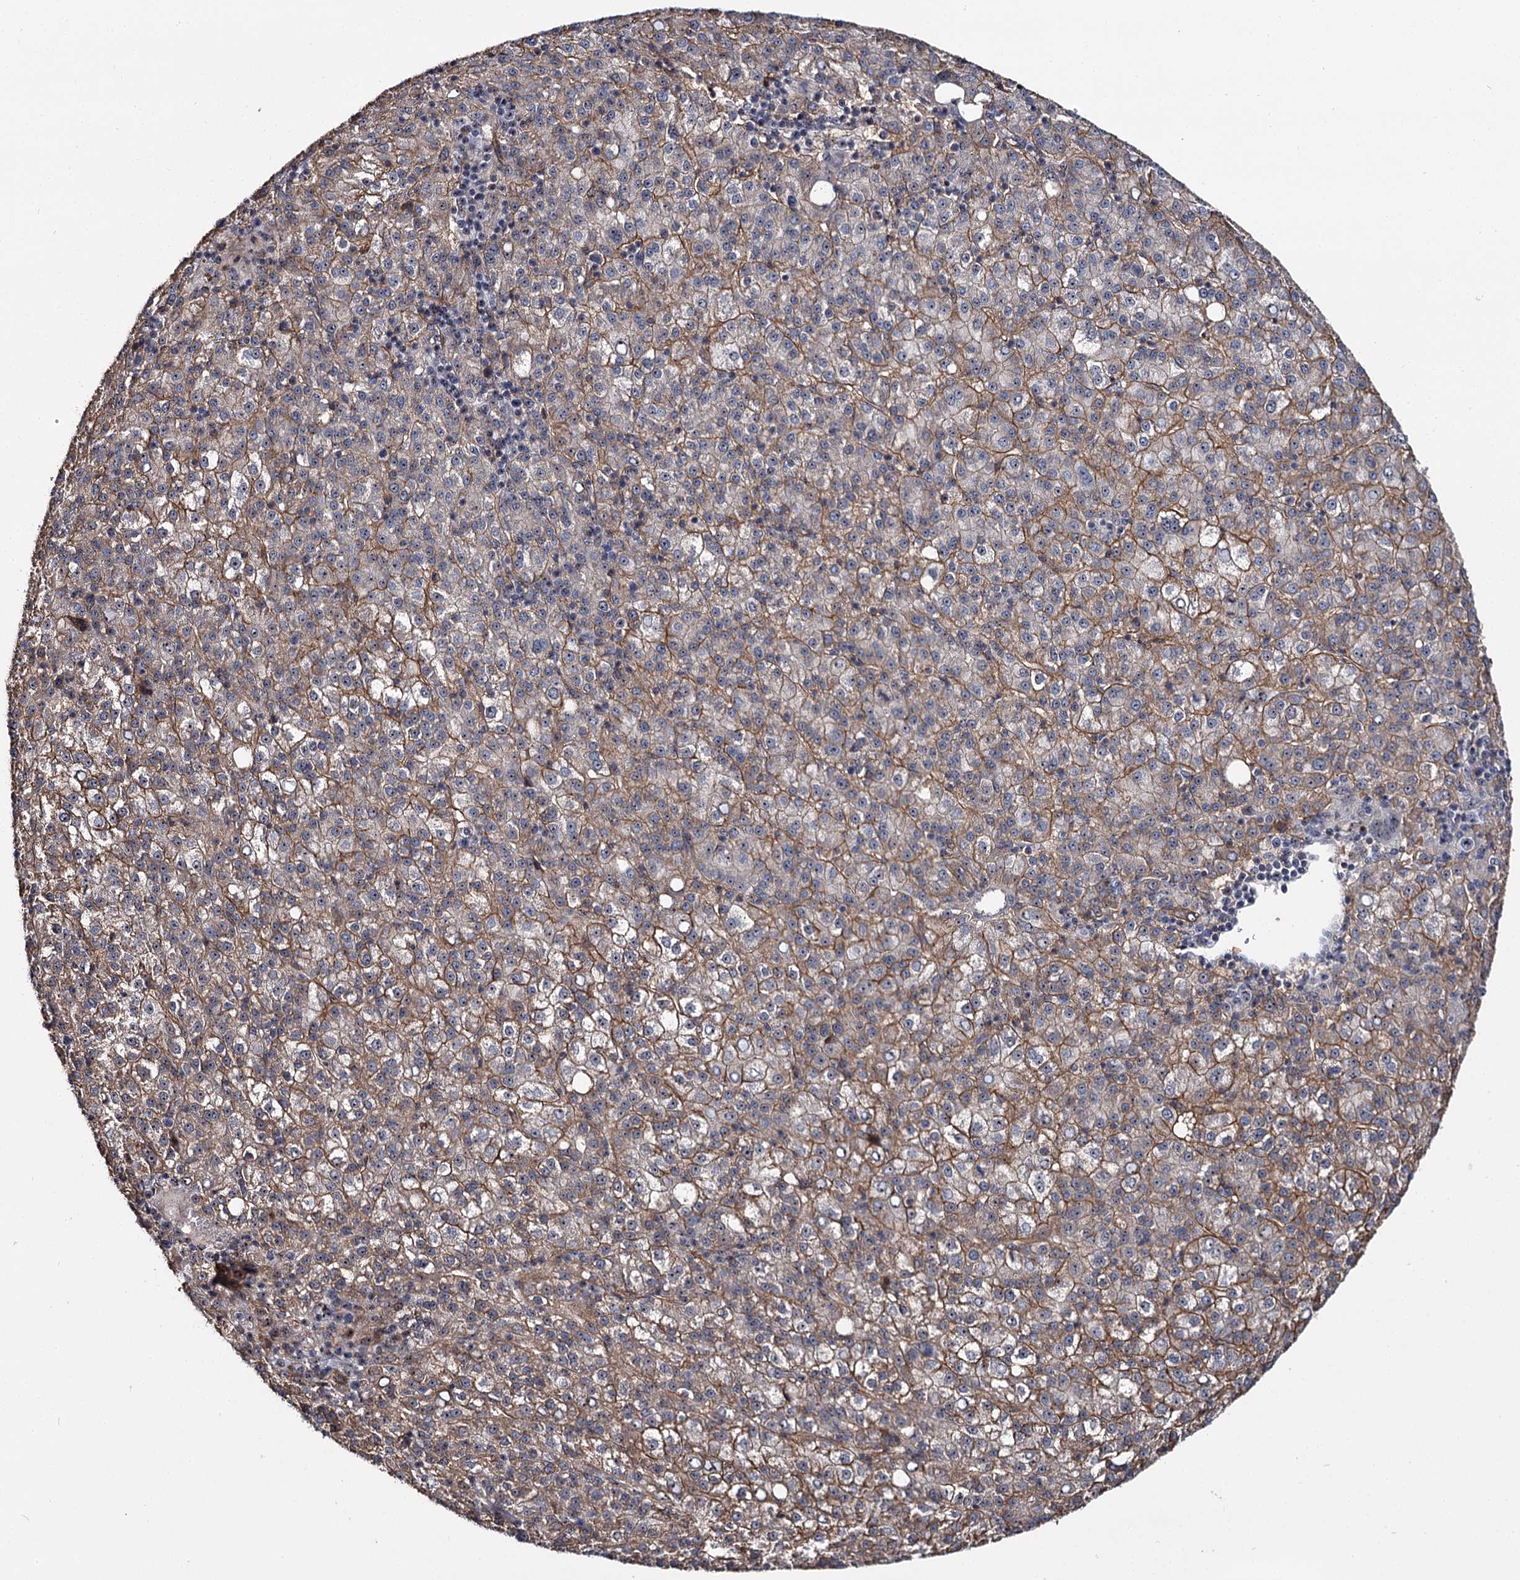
{"staining": {"intensity": "moderate", "quantity": ">75%", "location": "cytoplasmic/membranous"}, "tissue": "liver cancer", "cell_type": "Tumor cells", "image_type": "cancer", "snomed": [{"axis": "morphology", "description": "Carcinoma, Hepatocellular, NOS"}, {"axis": "topography", "description": "Liver"}], "caption": "The photomicrograph shows immunohistochemical staining of liver cancer. There is moderate cytoplasmic/membranous expression is appreciated in approximately >75% of tumor cells. Using DAB (3,3'-diaminobenzidine) (brown) and hematoxylin (blue) stains, captured at high magnification using brightfield microscopy.", "gene": "SUPT20H", "patient": {"sex": "female", "age": 58}}